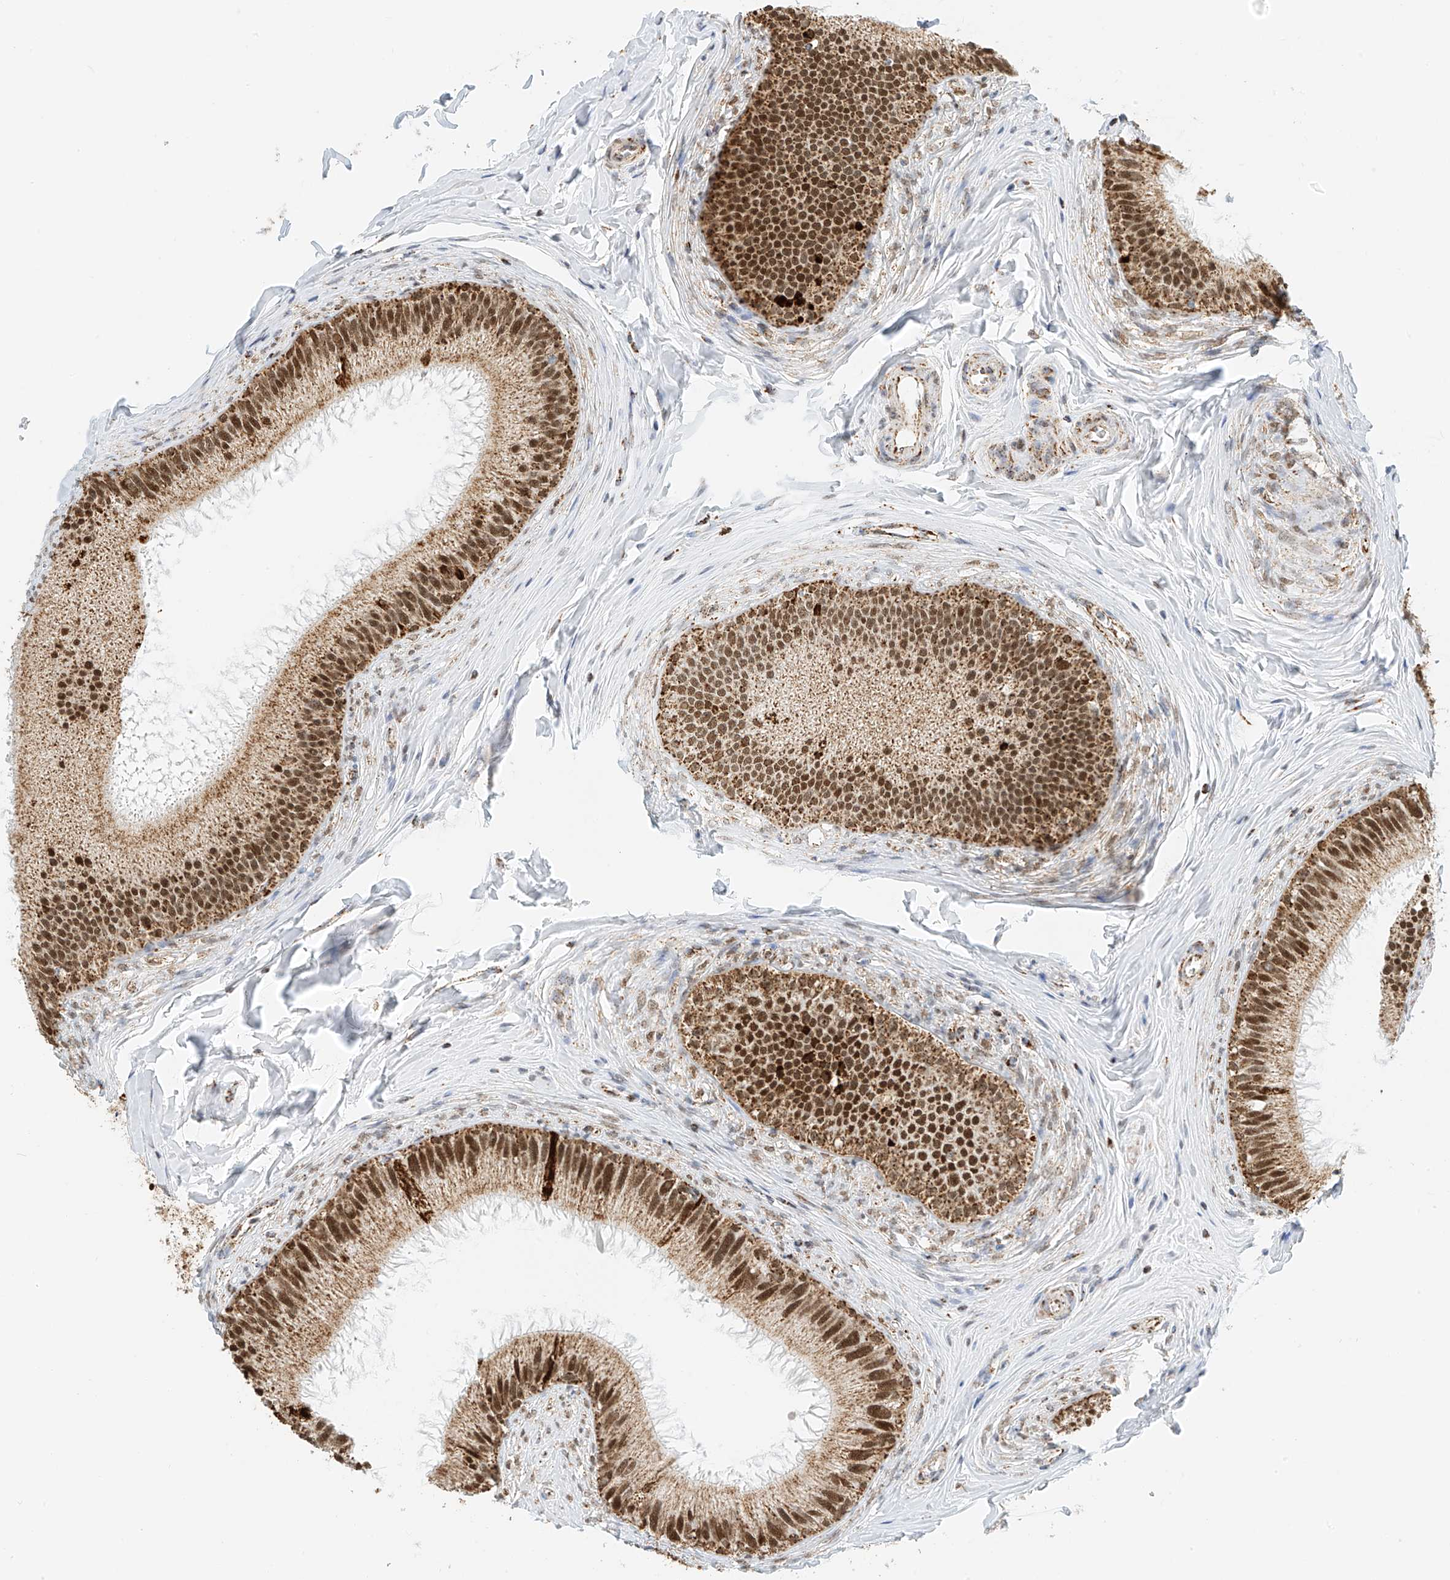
{"staining": {"intensity": "moderate", "quantity": ">75%", "location": "cytoplasmic/membranous,nuclear"}, "tissue": "epididymis", "cell_type": "Glandular cells", "image_type": "normal", "snomed": [{"axis": "morphology", "description": "Normal tissue, NOS"}, {"axis": "topography", "description": "Epididymis"}], "caption": "Protein expression by IHC displays moderate cytoplasmic/membranous,nuclear positivity in approximately >75% of glandular cells in normal epididymis.", "gene": "PPA2", "patient": {"sex": "male", "age": 27}}